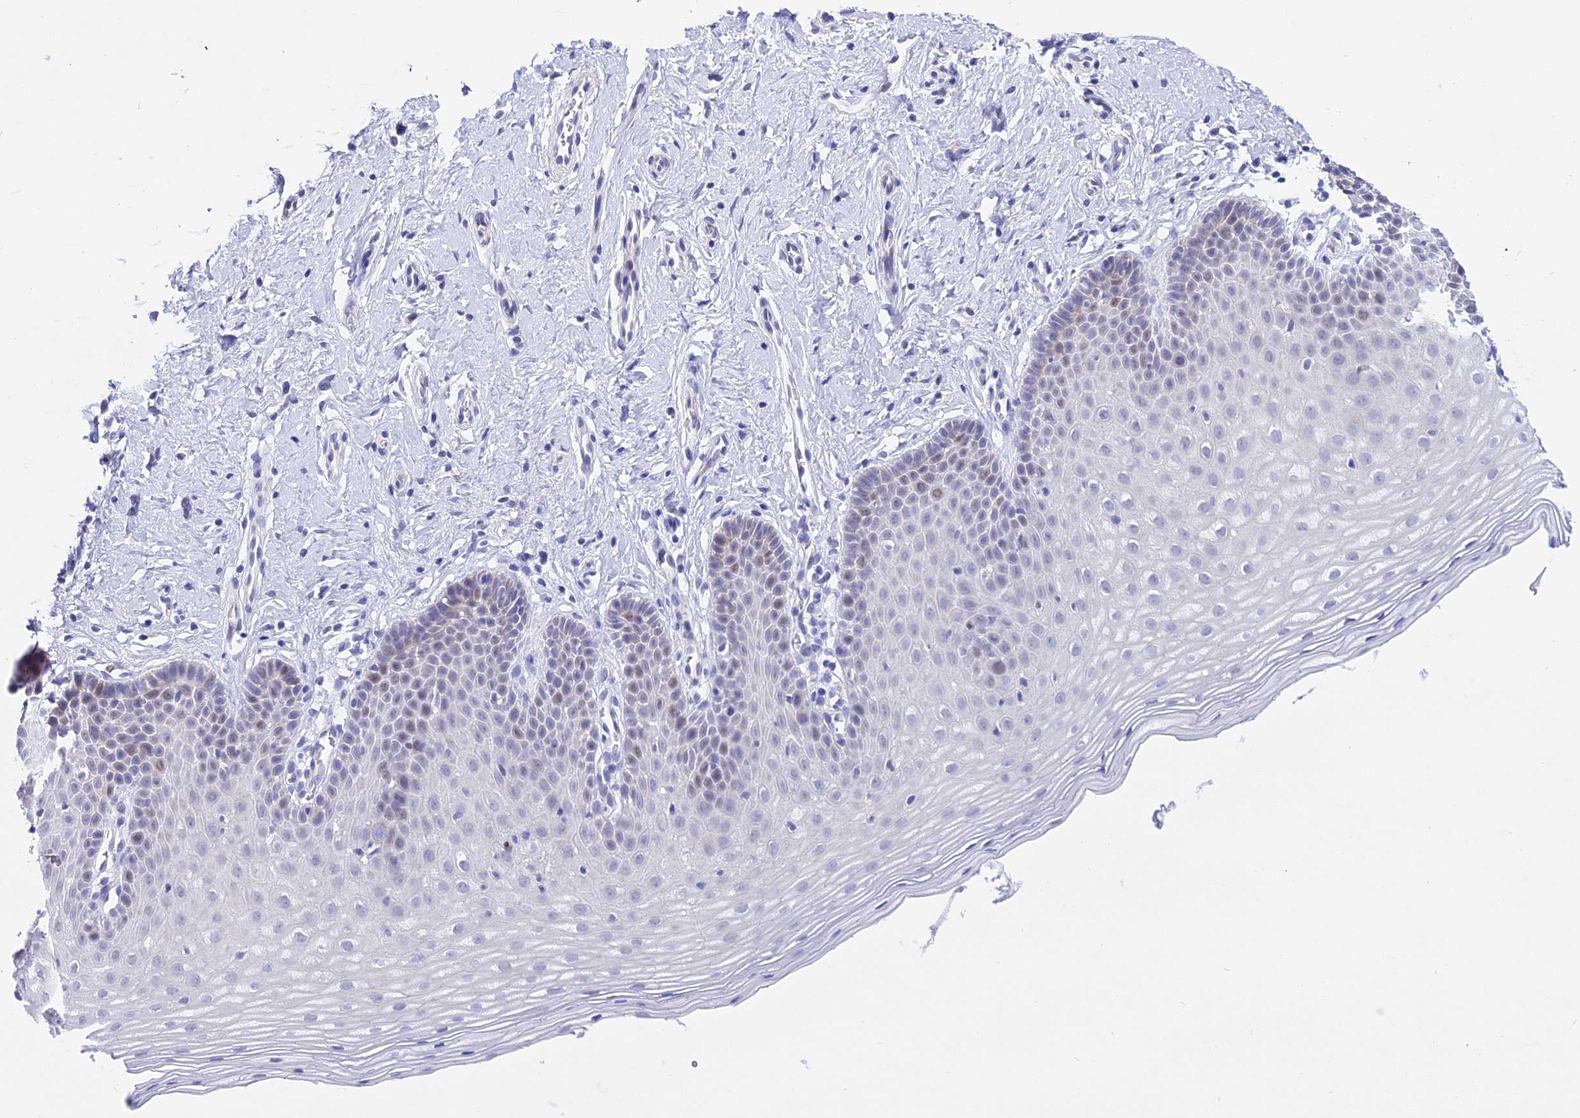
{"staining": {"intensity": "negative", "quantity": "none", "location": "none"}, "tissue": "cervix", "cell_type": "Glandular cells", "image_type": "normal", "snomed": [{"axis": "morphology", "description": "Normal tissue, NOS"}, {"axis": "topography", "description": "Cervix"}], "caption": "IHC of unremarkable cervix displays no staining in glandular cells.", "gene": "DEFB107A", "patient": {"sex": "female", "age": 36}}